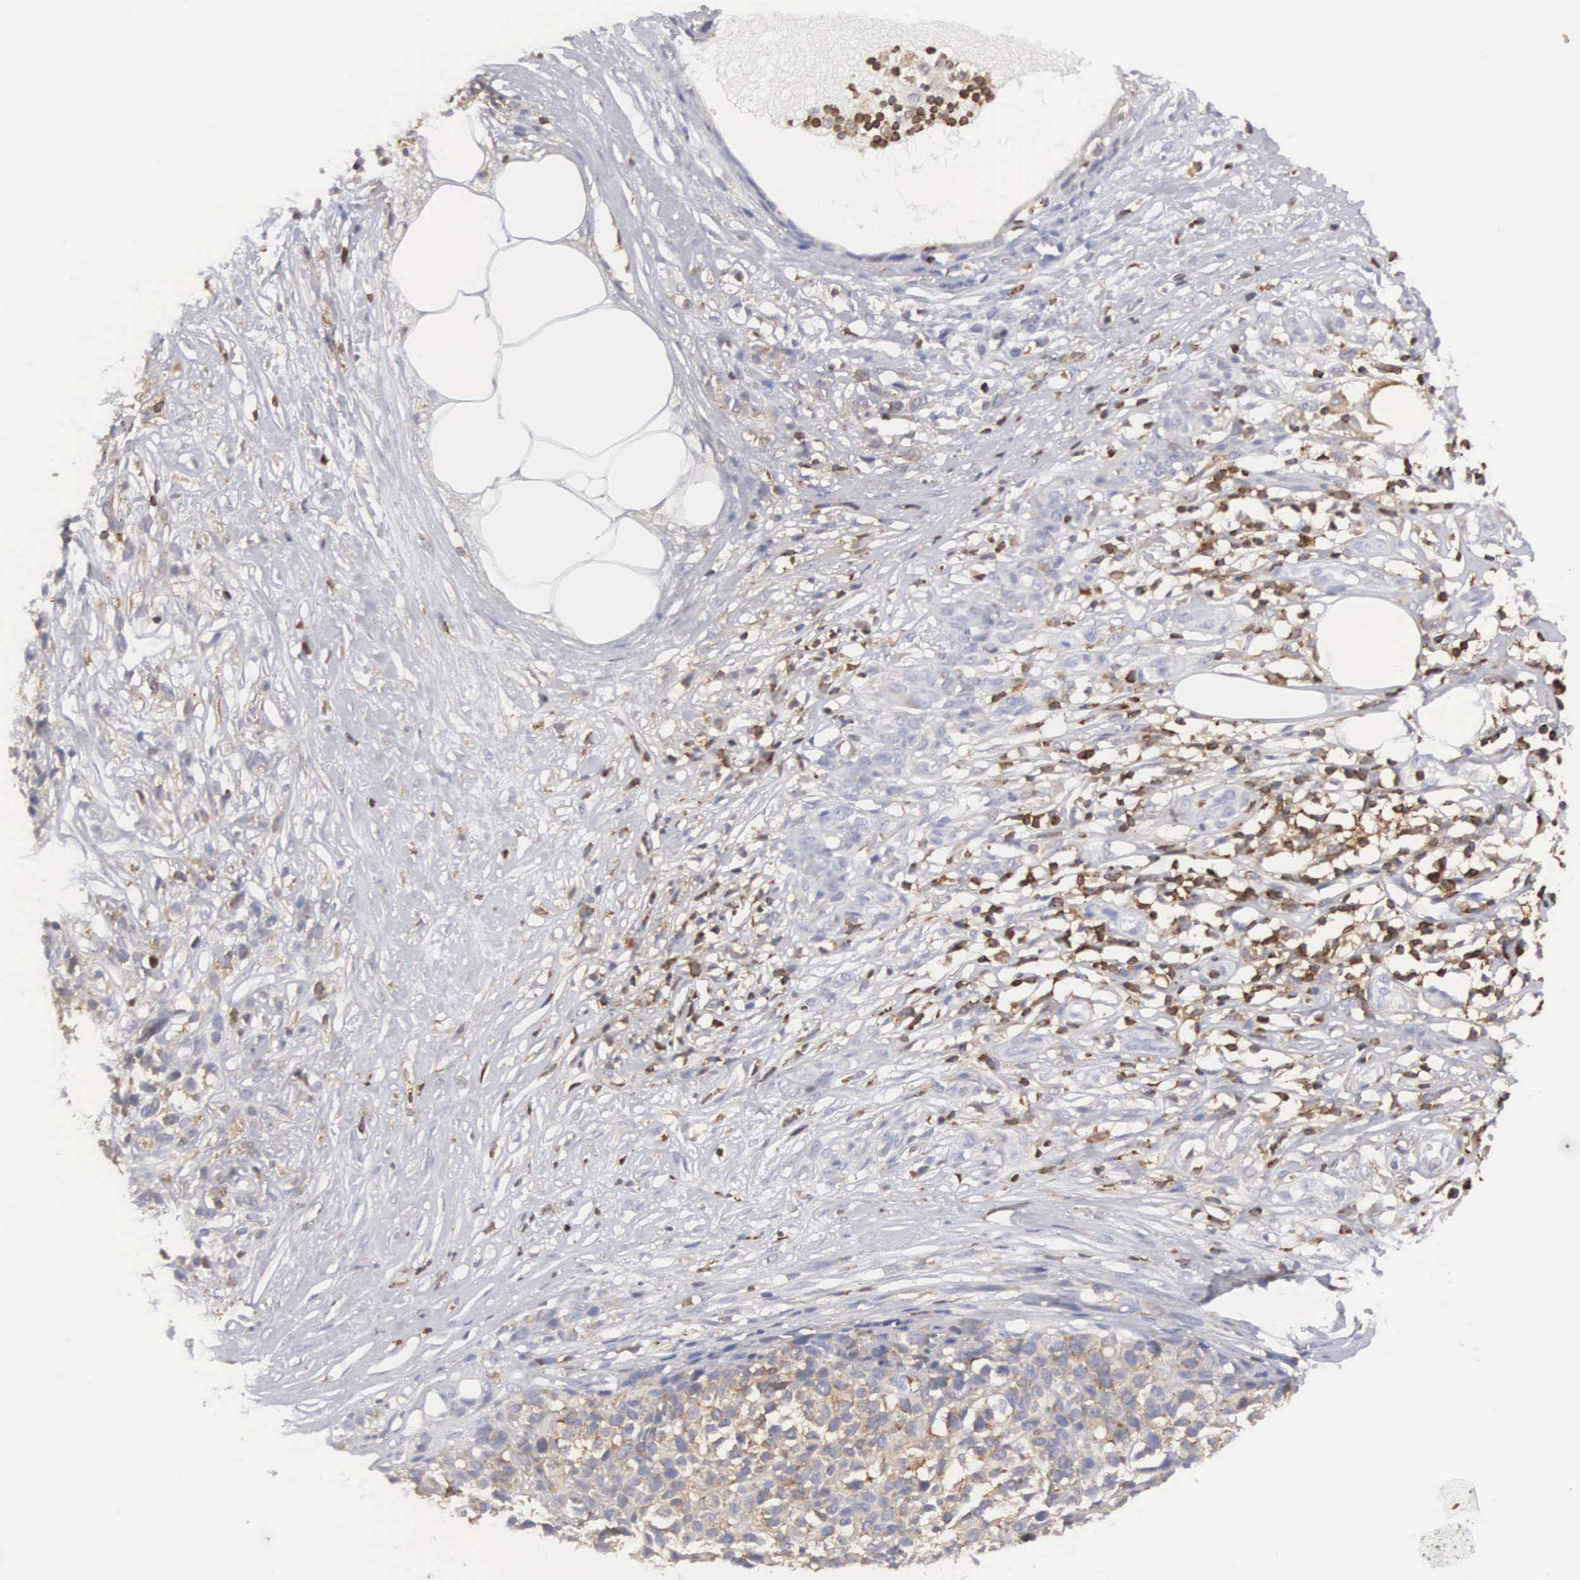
{"staining": {"intensity": "weak", "quantity": "25%-75%", "location": "cytoplasmic/membranous"}, "tissue": "melanoma", "cell_type": "Tumor cells", "image_type": "cancer", "snomed": [{"axis": "morphology", "description": "Malignant melanoma, NOS"}, {"axis": "topography", "description": "Skin"}], "caption": "Protein analysis of malignant melanoma tissue reveals weak cytoplasmic/membranous positivity in approximately 25%-75% of tumor cells.", "gene": "SH3BP1", "patient": {"sex": "female", "age": 85}}